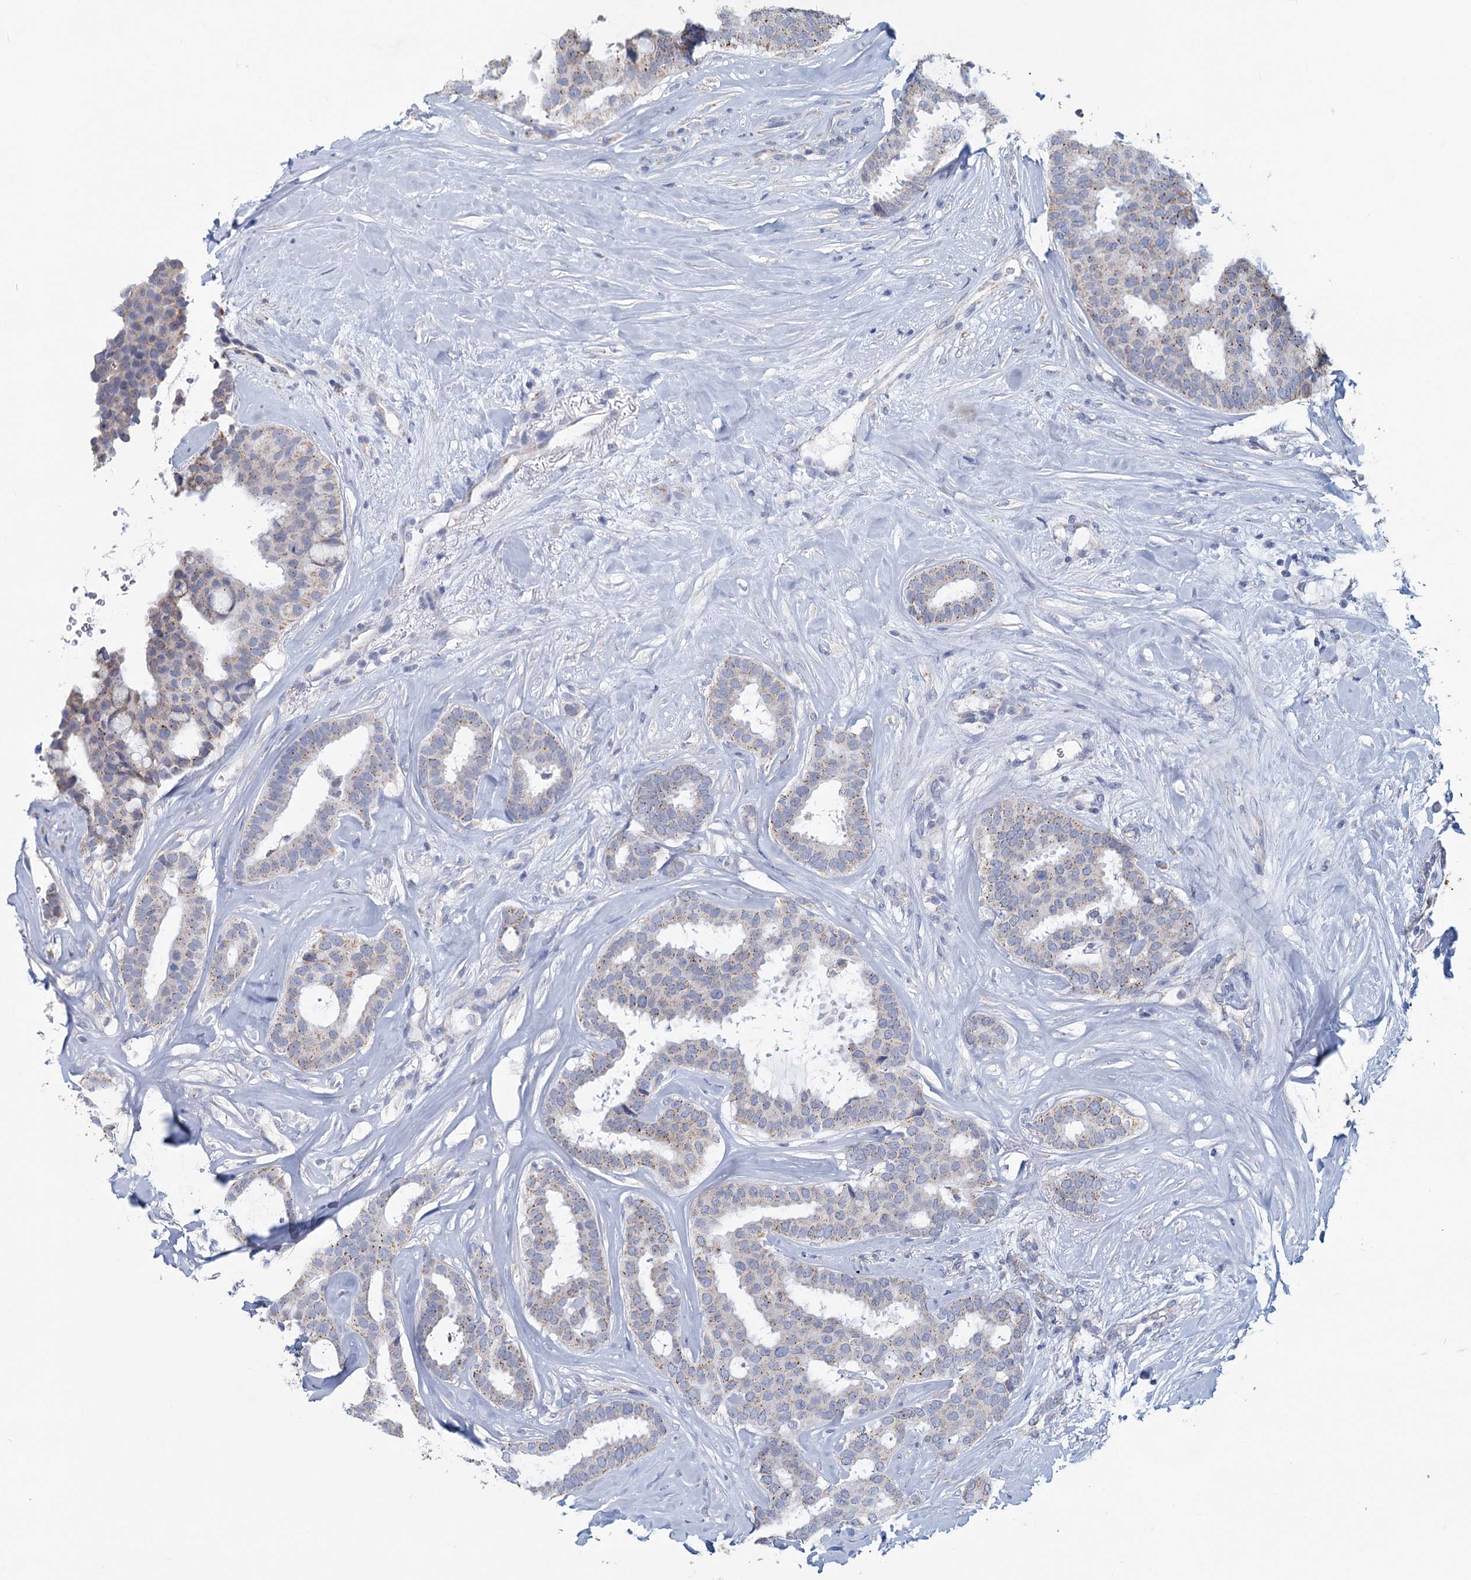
{"staining": {"intensity": "weak", "quantity": "<25%", "location": "cytoplasmic/membranous"}, "tissue": "breast cancer", "cell_type": "Tumor cells", "image_type": "cancer", "snomed": [{"axis": "morphology", "description": "Duct carcinoma"}, {"axis": "topography", "description": "Breast"}], "caption": "Histopathology image shows no protein positivity in tumor cells of breast intraductal carcinoma tissue.", "gene": "NDUFC2", "patient": {"sex": "female", "age": 75}}